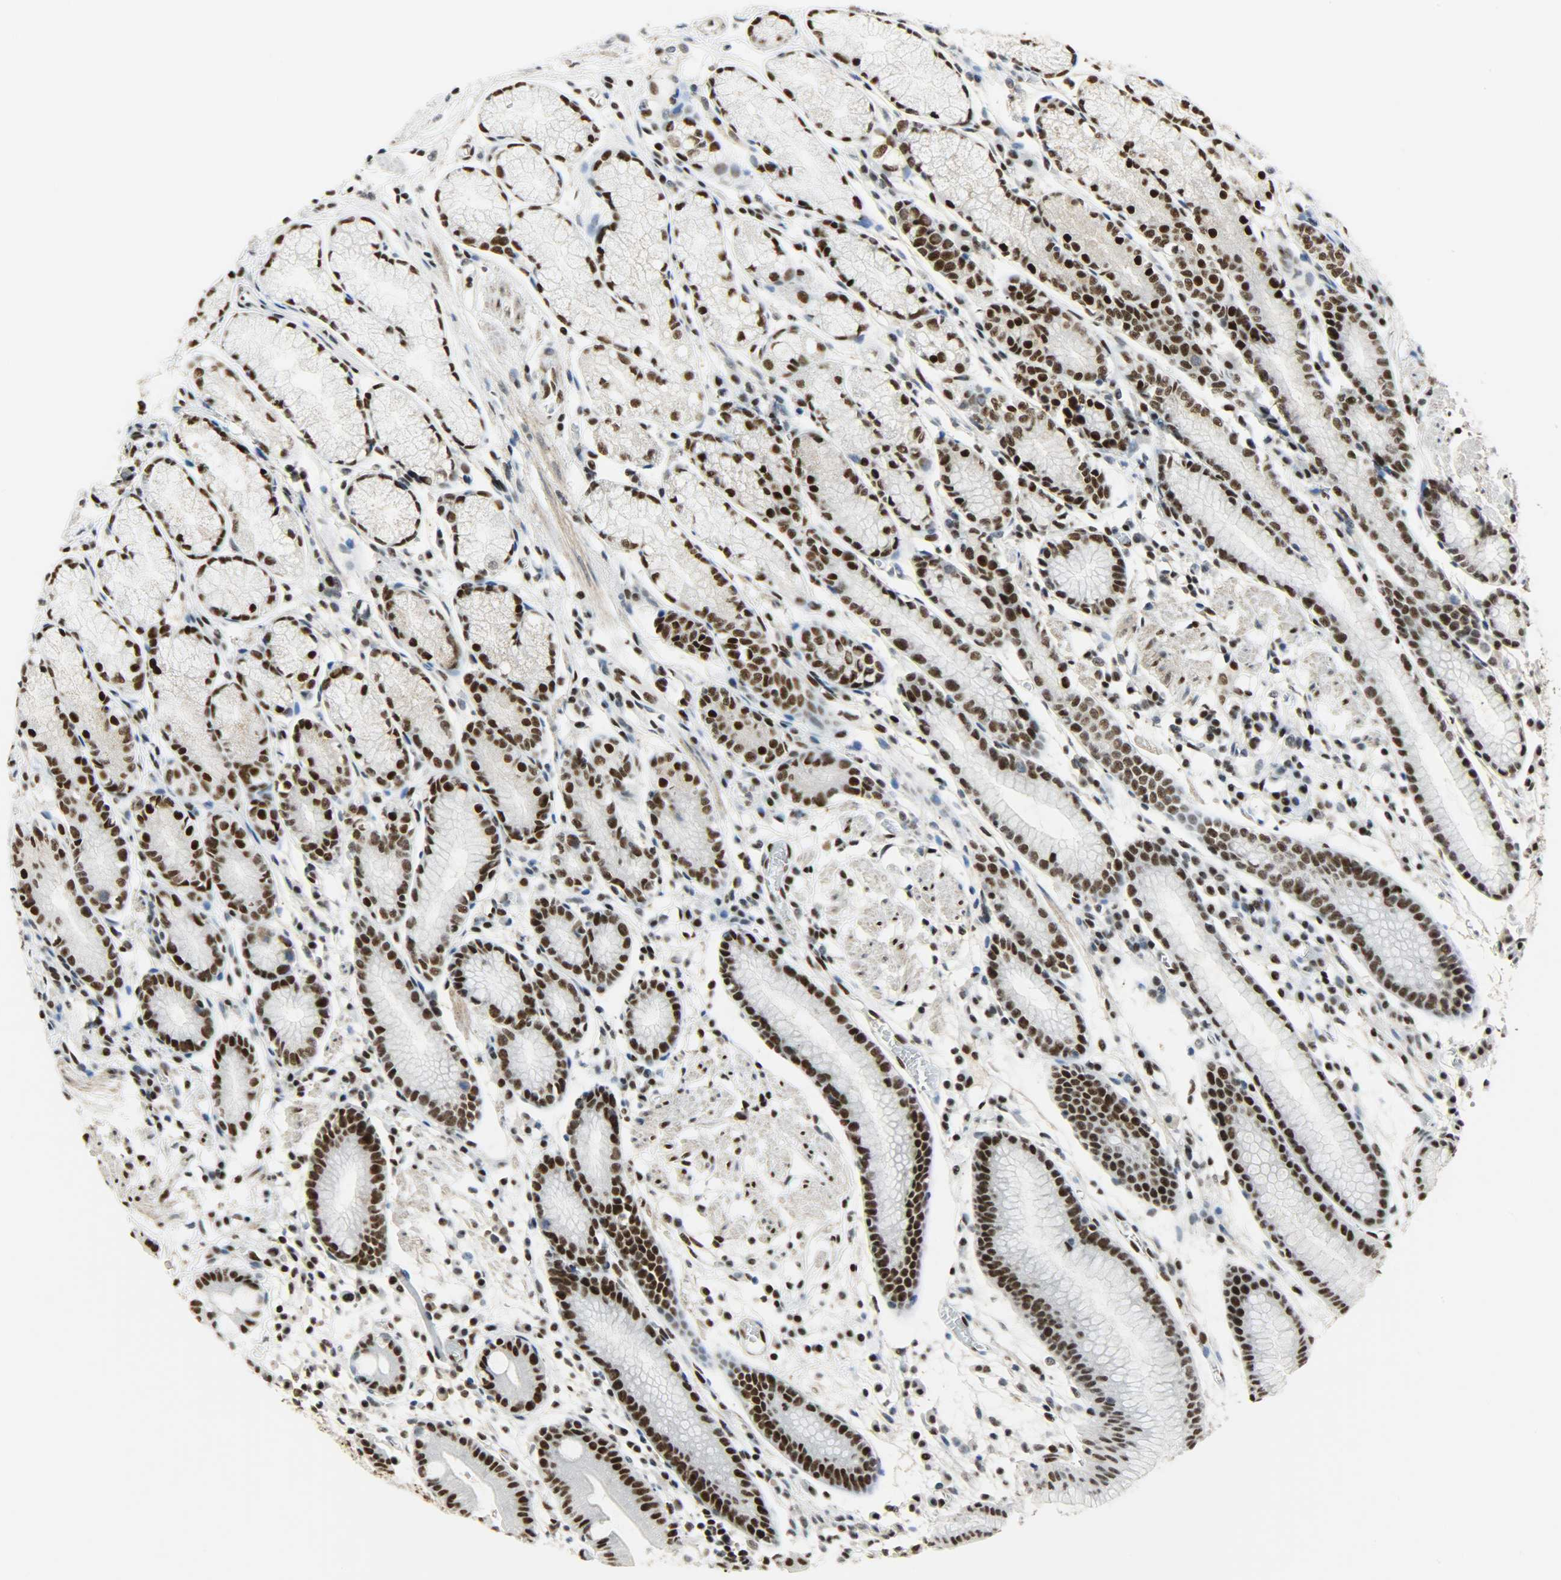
{"staining": {"intensity": "strong", "quantity": ">75%", "location": "nuclear"}, "tissue": "stomach", "cell_type": "Glandular cells", "image_type": "normal", "snomed": [{"axis": "morphology", "description": "Normal tissue, NOS"}, {"axis": "morphology", "description": "Inflammation, NOS"}, {"axis": "topography", "description": "Stomach, lower"}], "caption": "IHC image of unremarkable stomach: stomach stained using immunohistochemistry demonstrates high levels of strong protein expression localized specifically in the nuclear of glandular cells, appearing as a nuclear brown color.", "gene": "SSB", "patient": {"sex": "male", "age": 59}}